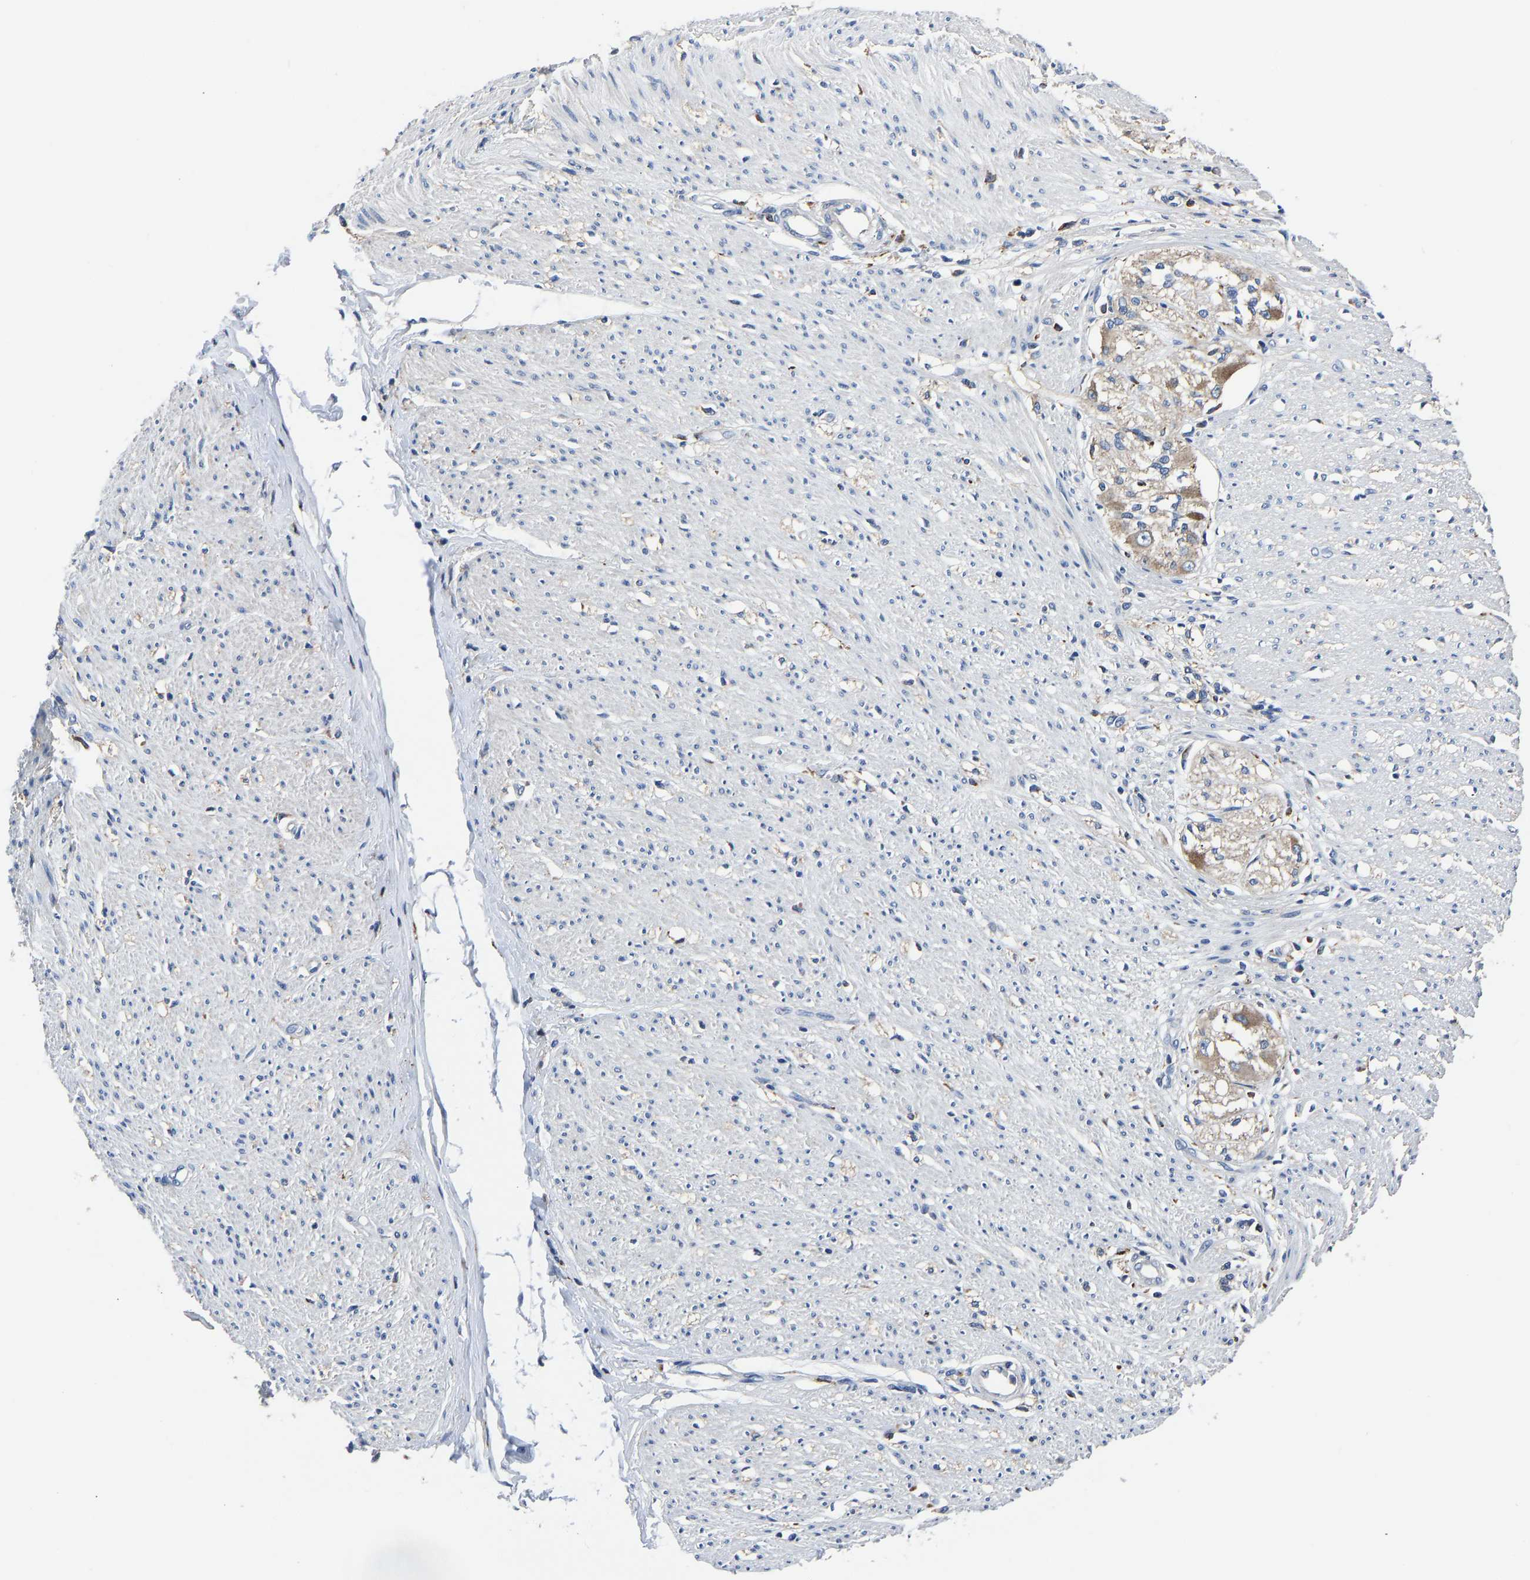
{"staining": {"intensity": "negative", "quantity": "none", "location": "none"}, "tissue": "adipose tissue", "cell_type": "Adipocytes", "image_type": "normal", "snomed": [{"axis": "morphology", "description": "Normal tissue, NOS"}, {"axis": "morphology", "description": "Adenocarcinoma, NOS"}, {"axis": "topography", "description": "Colon"}, {"axis": "topography", "description": "Peripheral nerve tissue"}], "caption": "The immunohistochemistry histopathology image has no significant positivity in adipocytes of adipose tissue. The staining is performed using DAB (3,3'-diaminobenzidine) brown chromogen with nuclei counter-stained in using hematoxylin.", "gene": "ATP6V1E1", "patient": {"sex": "male", "age": 14}}